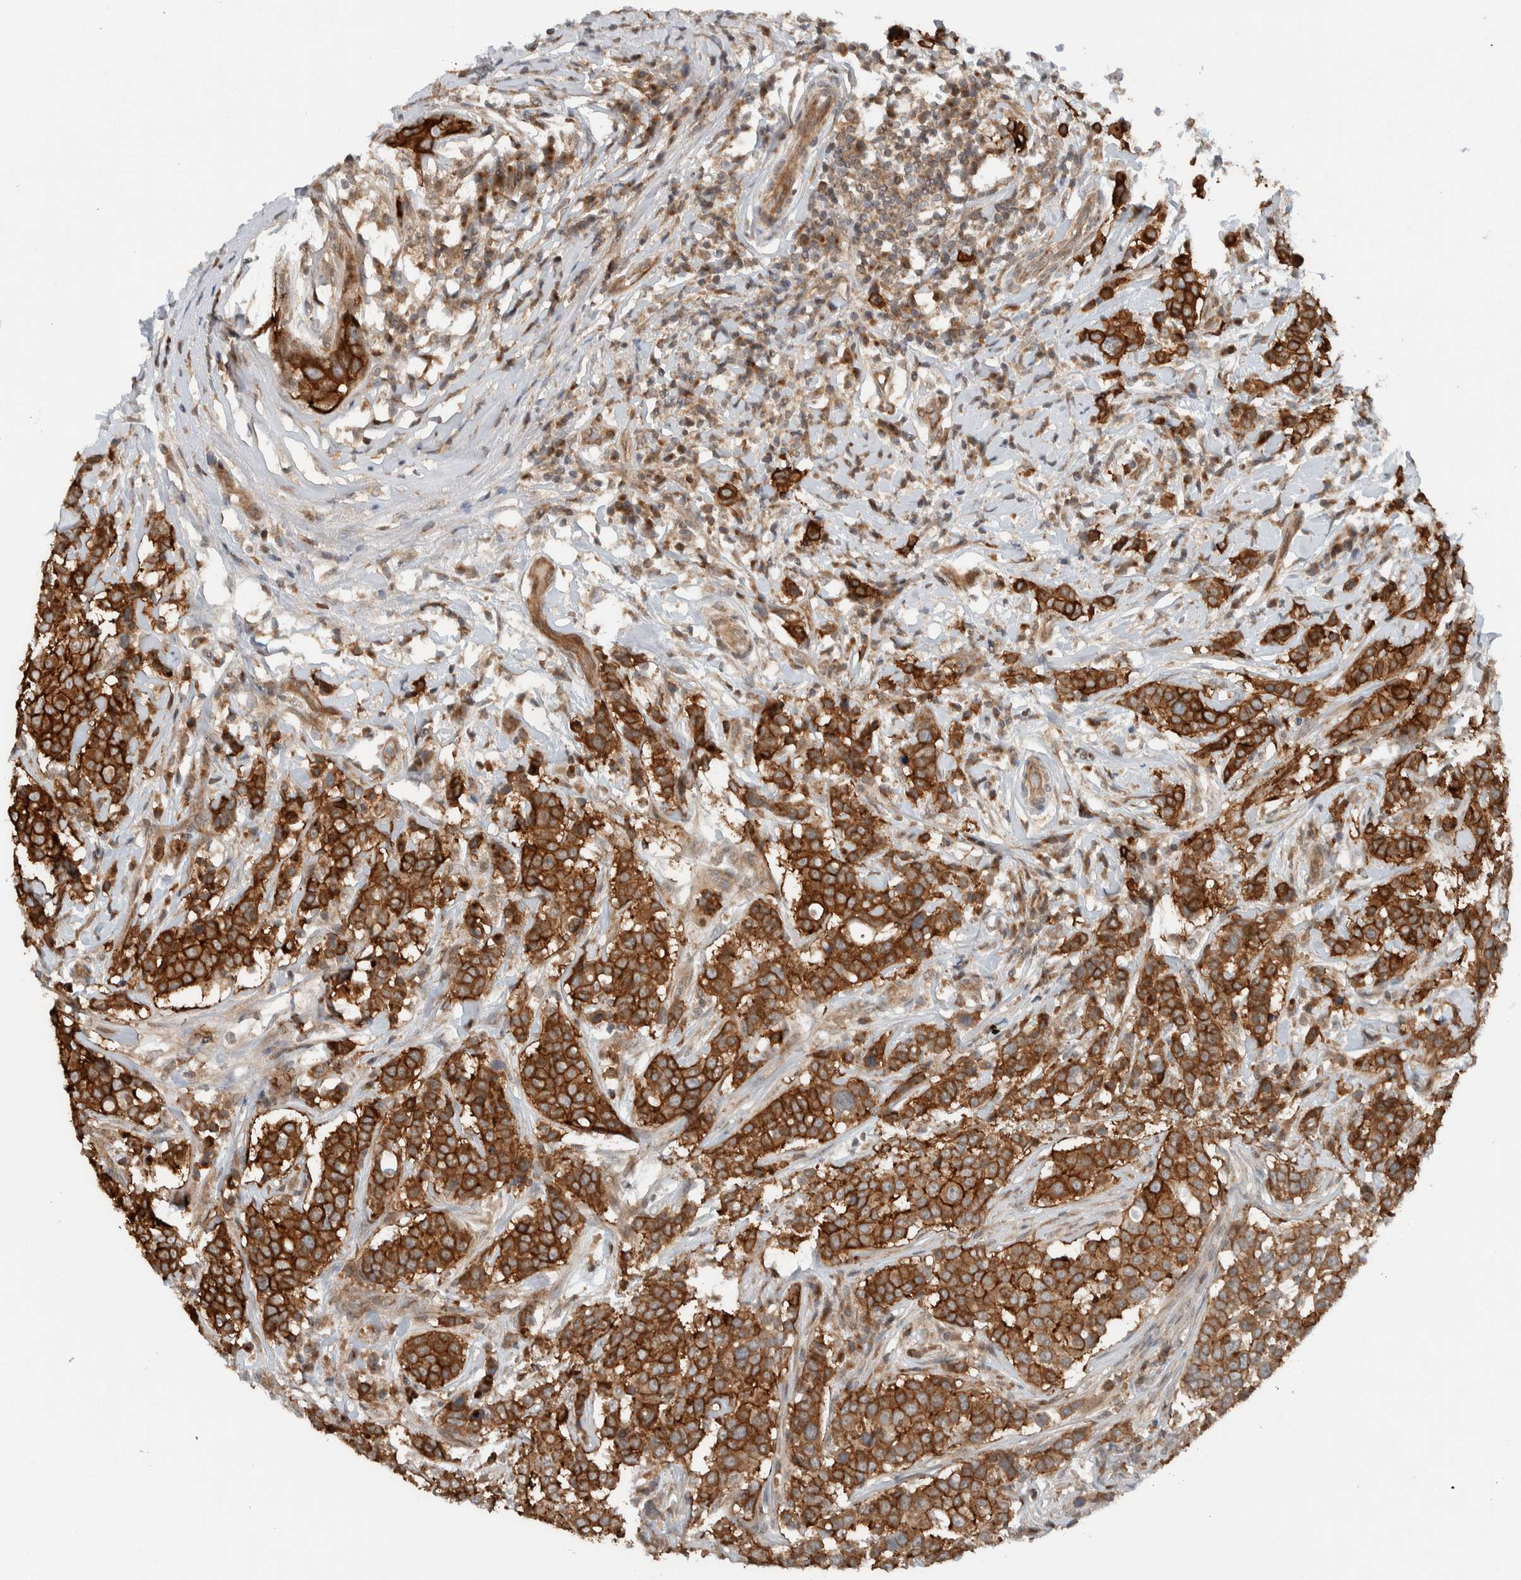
{"staining": {"intensity": "strong", "quantity": ">75%", "location": "cytoplasmic/membranous"}, "tissue": "breast cancer", "cell_type": "Tumor cells", "image_type": "cancer", "snomed": [{"axis": "morphology", "description": "Duct carcinoma"}, {"axis": "topography", "description": "Breast"}], "caption": "Immunohistochemical staining of human breast cancer displays high levels of strong cytoplasmic/membranous staining in about >75% of tumor cells. (brown staining indicates protein expression, while blue staining denotes nuclei).", "gene": "KLHL6", "patient": {"sex": "female", "age": 27}}